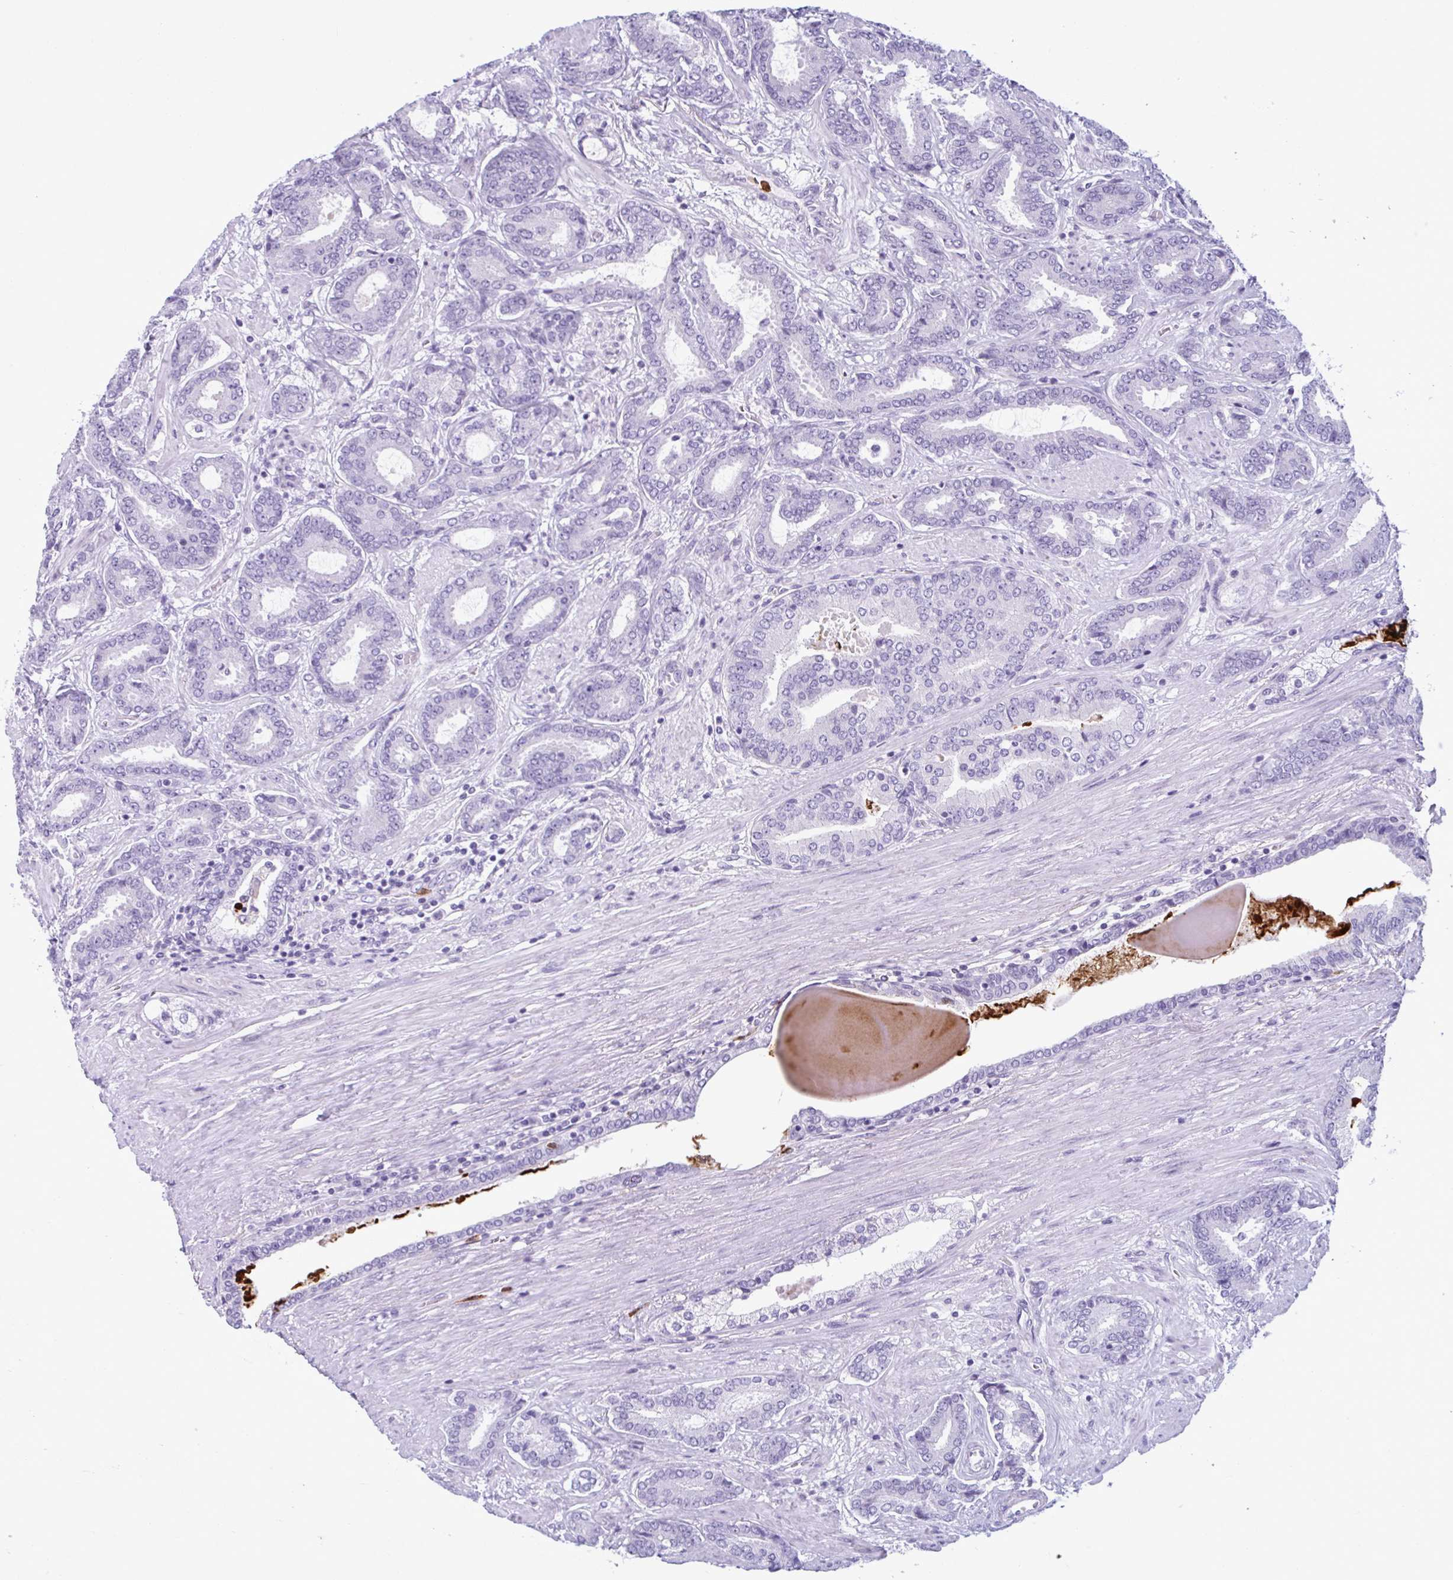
{"staining": {"intensity": "negative", "quantity": "none", "location": "none"}, "tissue": "prostate cancer", "cell_type": "Tumor cells", "image_type": "cancer", "snomed": [{"axis": "morphology", "description": "Adenocarcinoma, High grade"}, {"axis": "topography", "description": "Prostate"}], "caption": "Prostate adenocarcinoma (high-grade) was stained to show a protein in brown. There is no significant positivity in tumor cells.", "gene": "CEP120", "patient": {"sex": "male", "age": 62}}